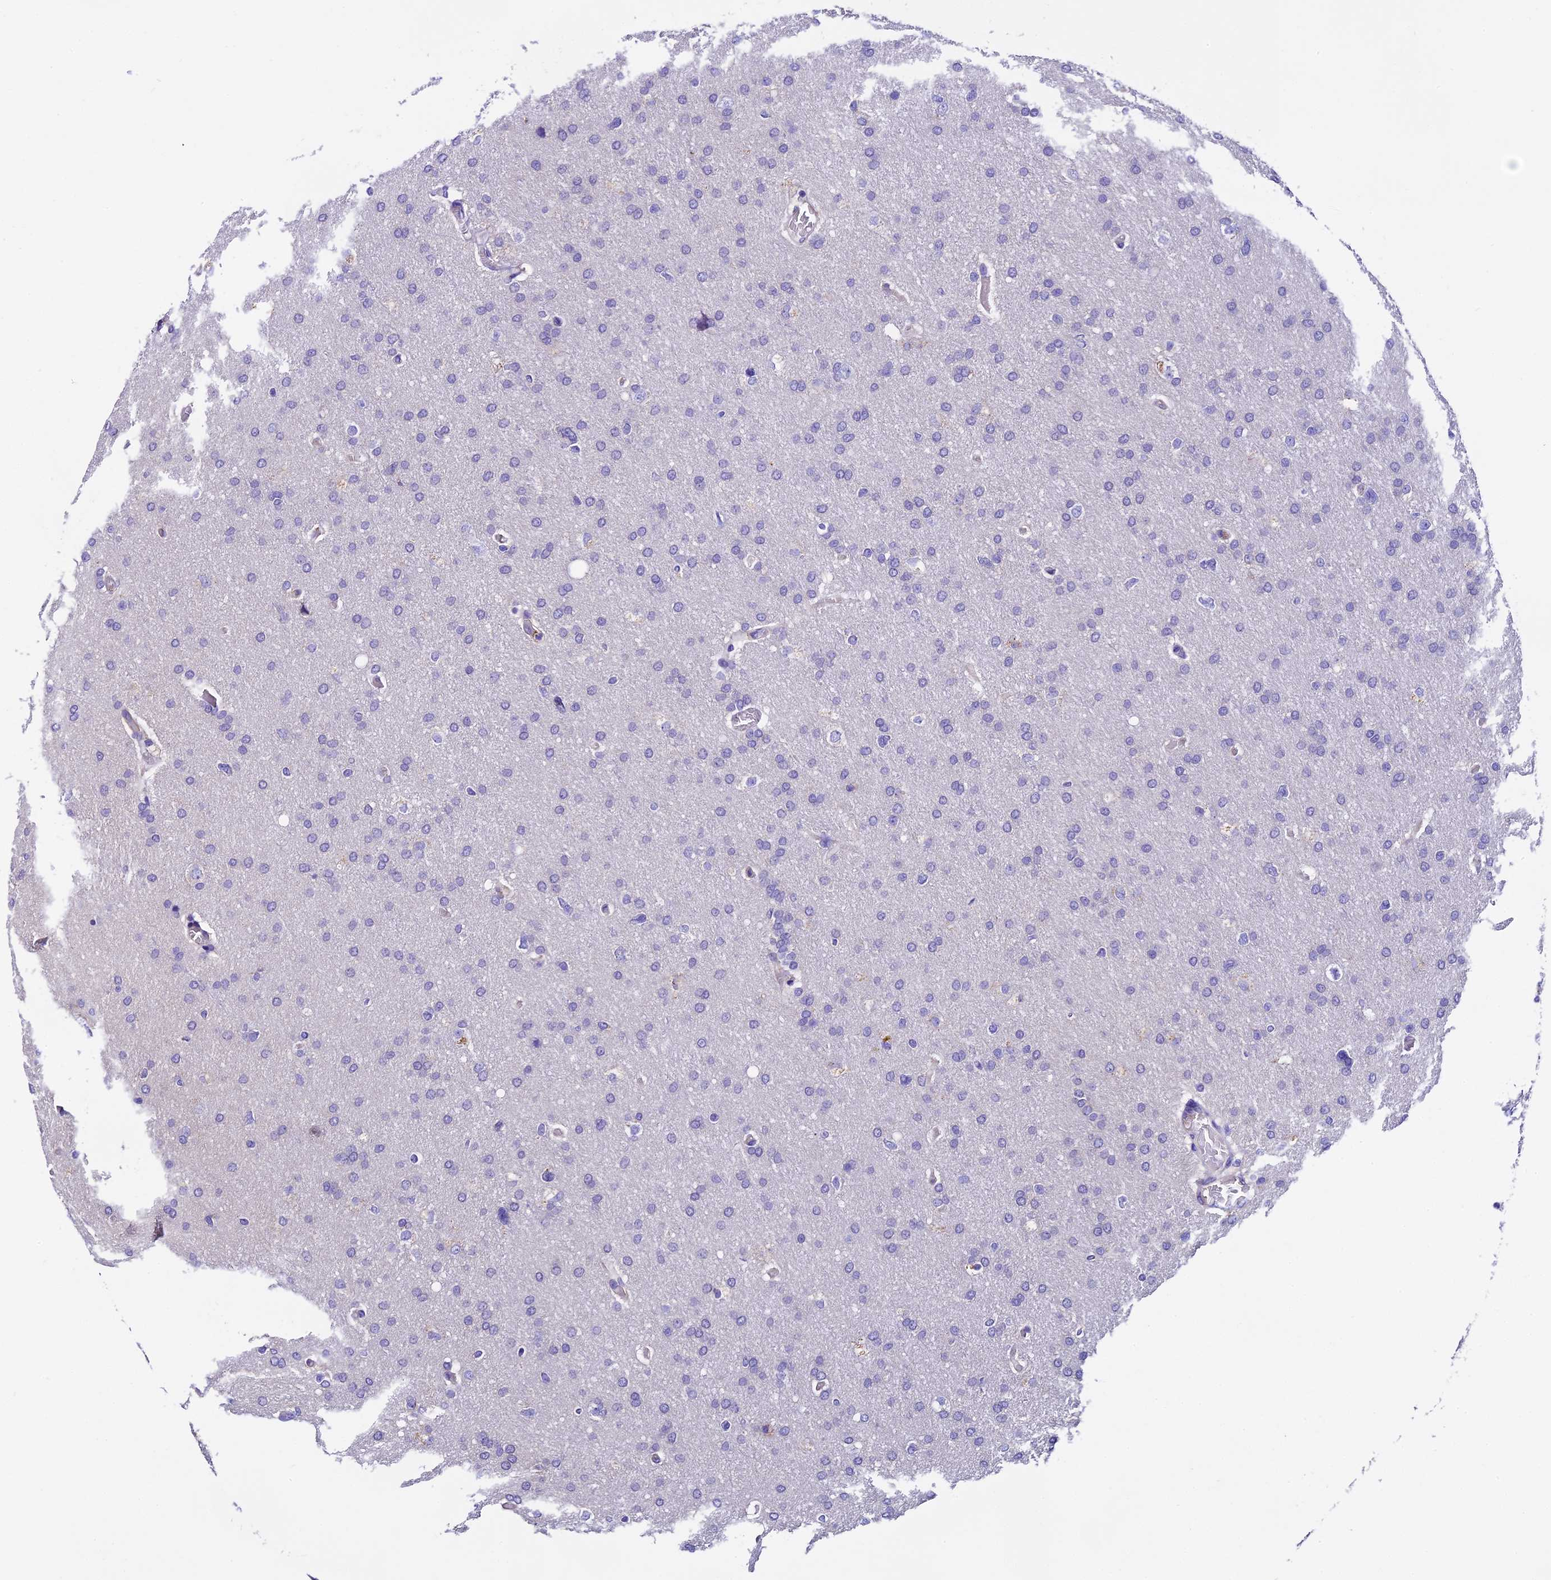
{"staining": {"intensity": "negative", "quantity": "none", "location": "none"}, "tissue": "glioma", "cell_type": "Tumor cells", "image_type": "cancer", "snomed": [{"axis": "morphology", "description": "Glioma, malignant, High grade"}, {"axis": "topography", "description": "Cerebral cortex"}], "caption": "Tumor cells show no significant protein positivity in glioma.", "gene": "COMTD1", "patient": {"sex": "female", "age": 36}}